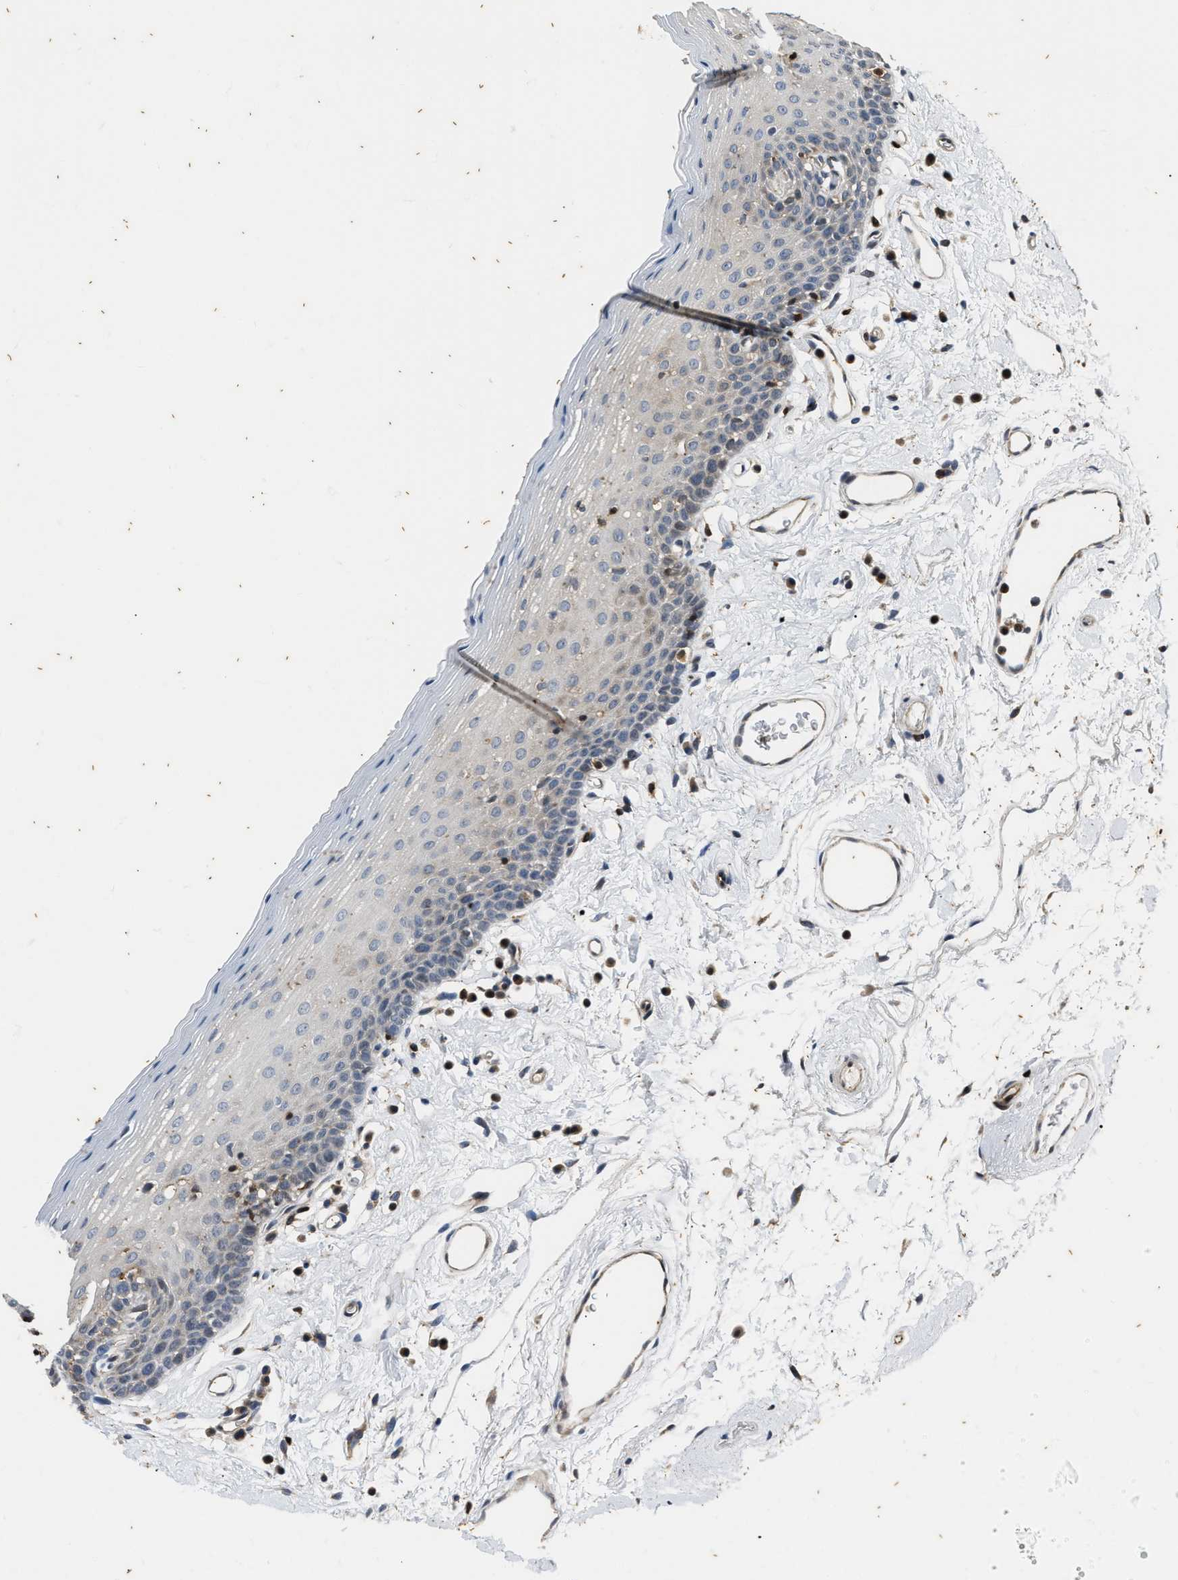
{"staining": {"intensity": "negative", "quantity": "none", "location": "none"}, "tissue": "oral mucosa", "cell_type": "Squamous epithelial cells", "image_type": "normal", "snomed": [{"axis": "morphology", "description": "Normal tissue, NOS"}, {"axis": "topography", "description": "Oral tissue"}], "caption": "Immunohistochemistry of benign oral mucosa exhibits no positivity in squamous epithelial cells.", "gene": "PTPN7", "patient": {"sex": "male", "age": 66}}